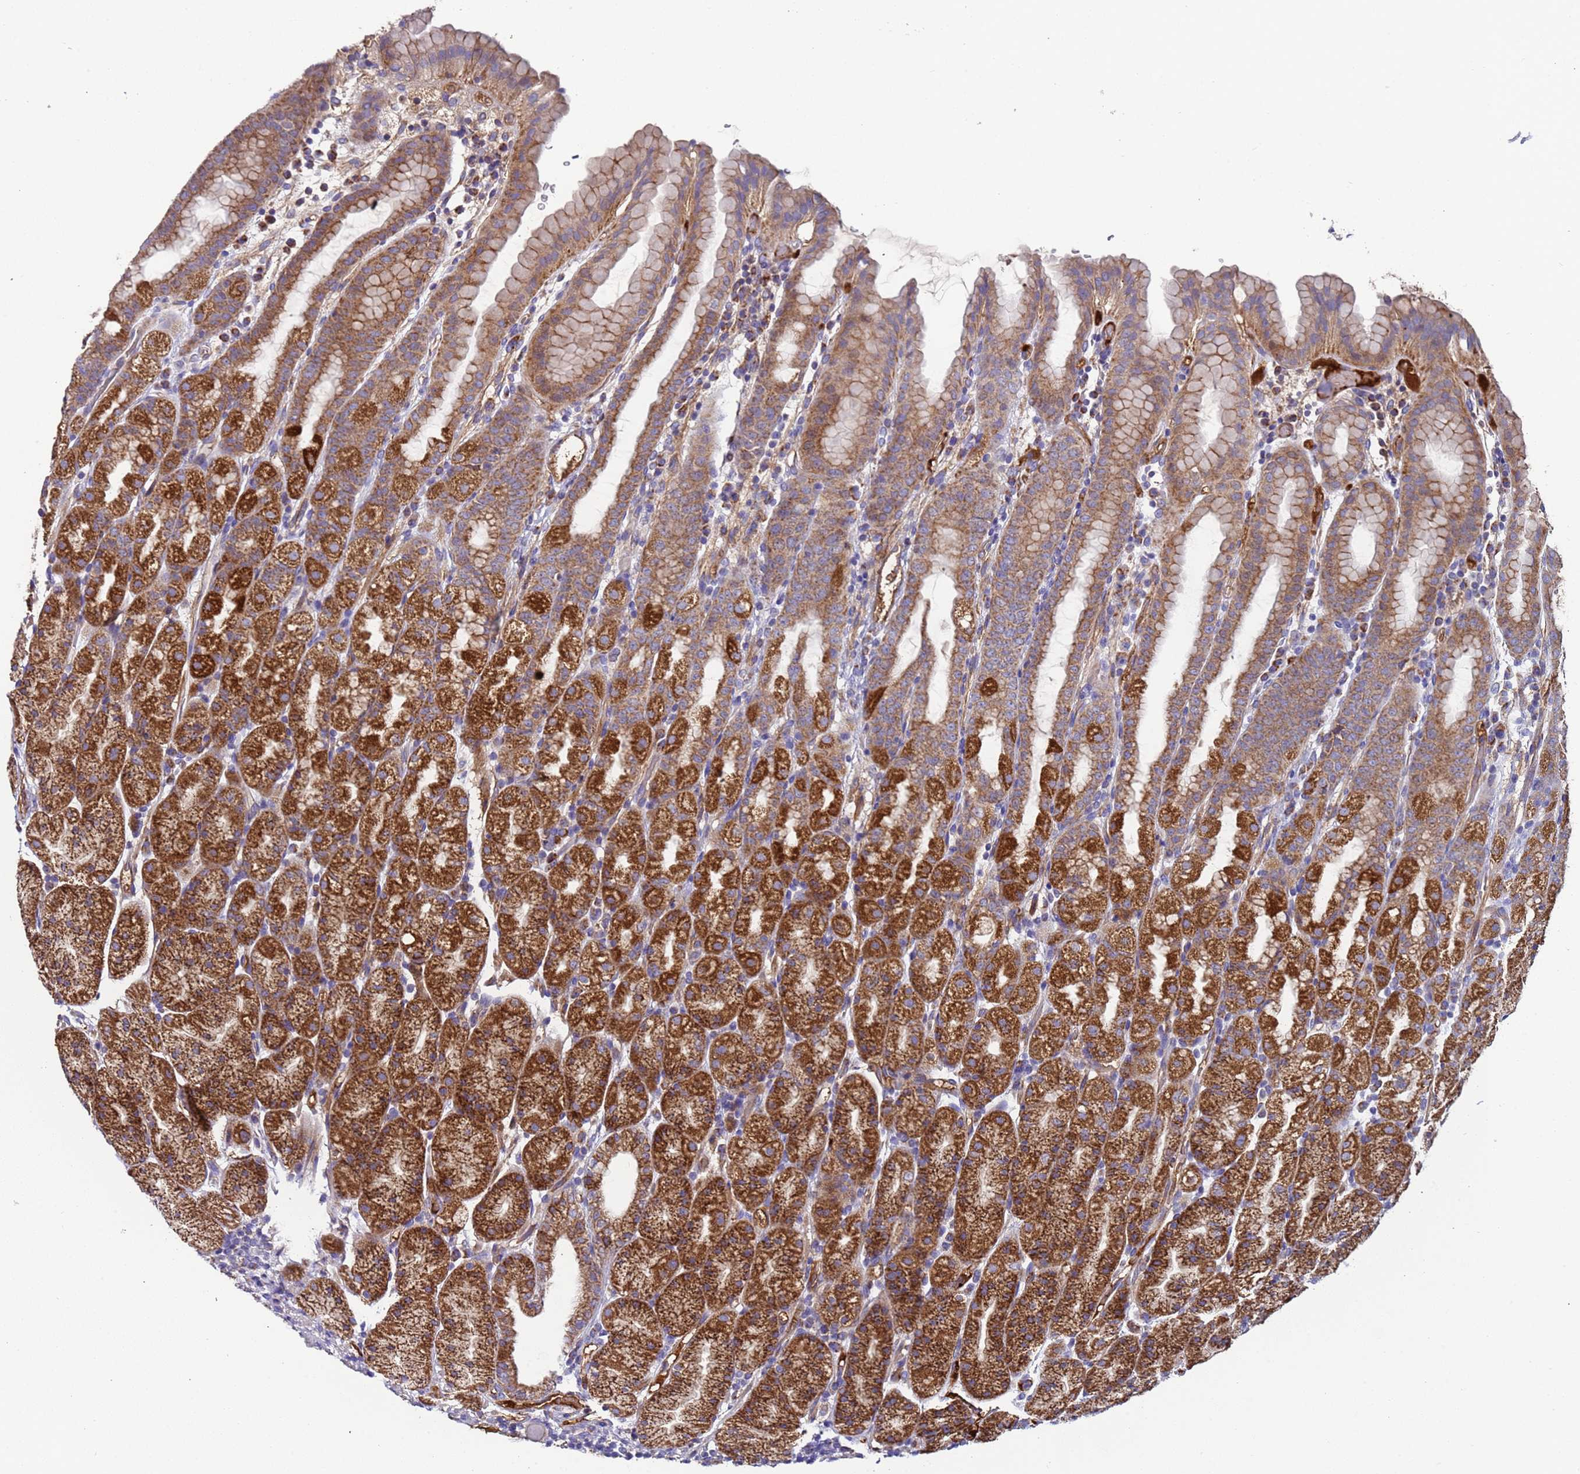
{"staining": {"intensity": "strong", "quantity": "25%-75%", "location": "cytoplasmic/membranous"}, "tissue": "stomach", "cell_type": "Glandular cells", "image_type": "normal", "snomed": [{"axis": "morphology", "description": "Normal tissue, NOS"}, {"axis": "topography", "description": "Stomach, upper"}, {"axis": "topography", "description": "Stomach, lower"}, {"axis": "topography", "description": "Small intestine"}], "caption": "Immunohistochemical staining of unremarkable stomach reveals high levels of strong cytoplasmic/membranous expression in about 25%-75% of glandular cells.", "gene": "TMEM126A", "patient": {"sex": "male", "age": 68}}